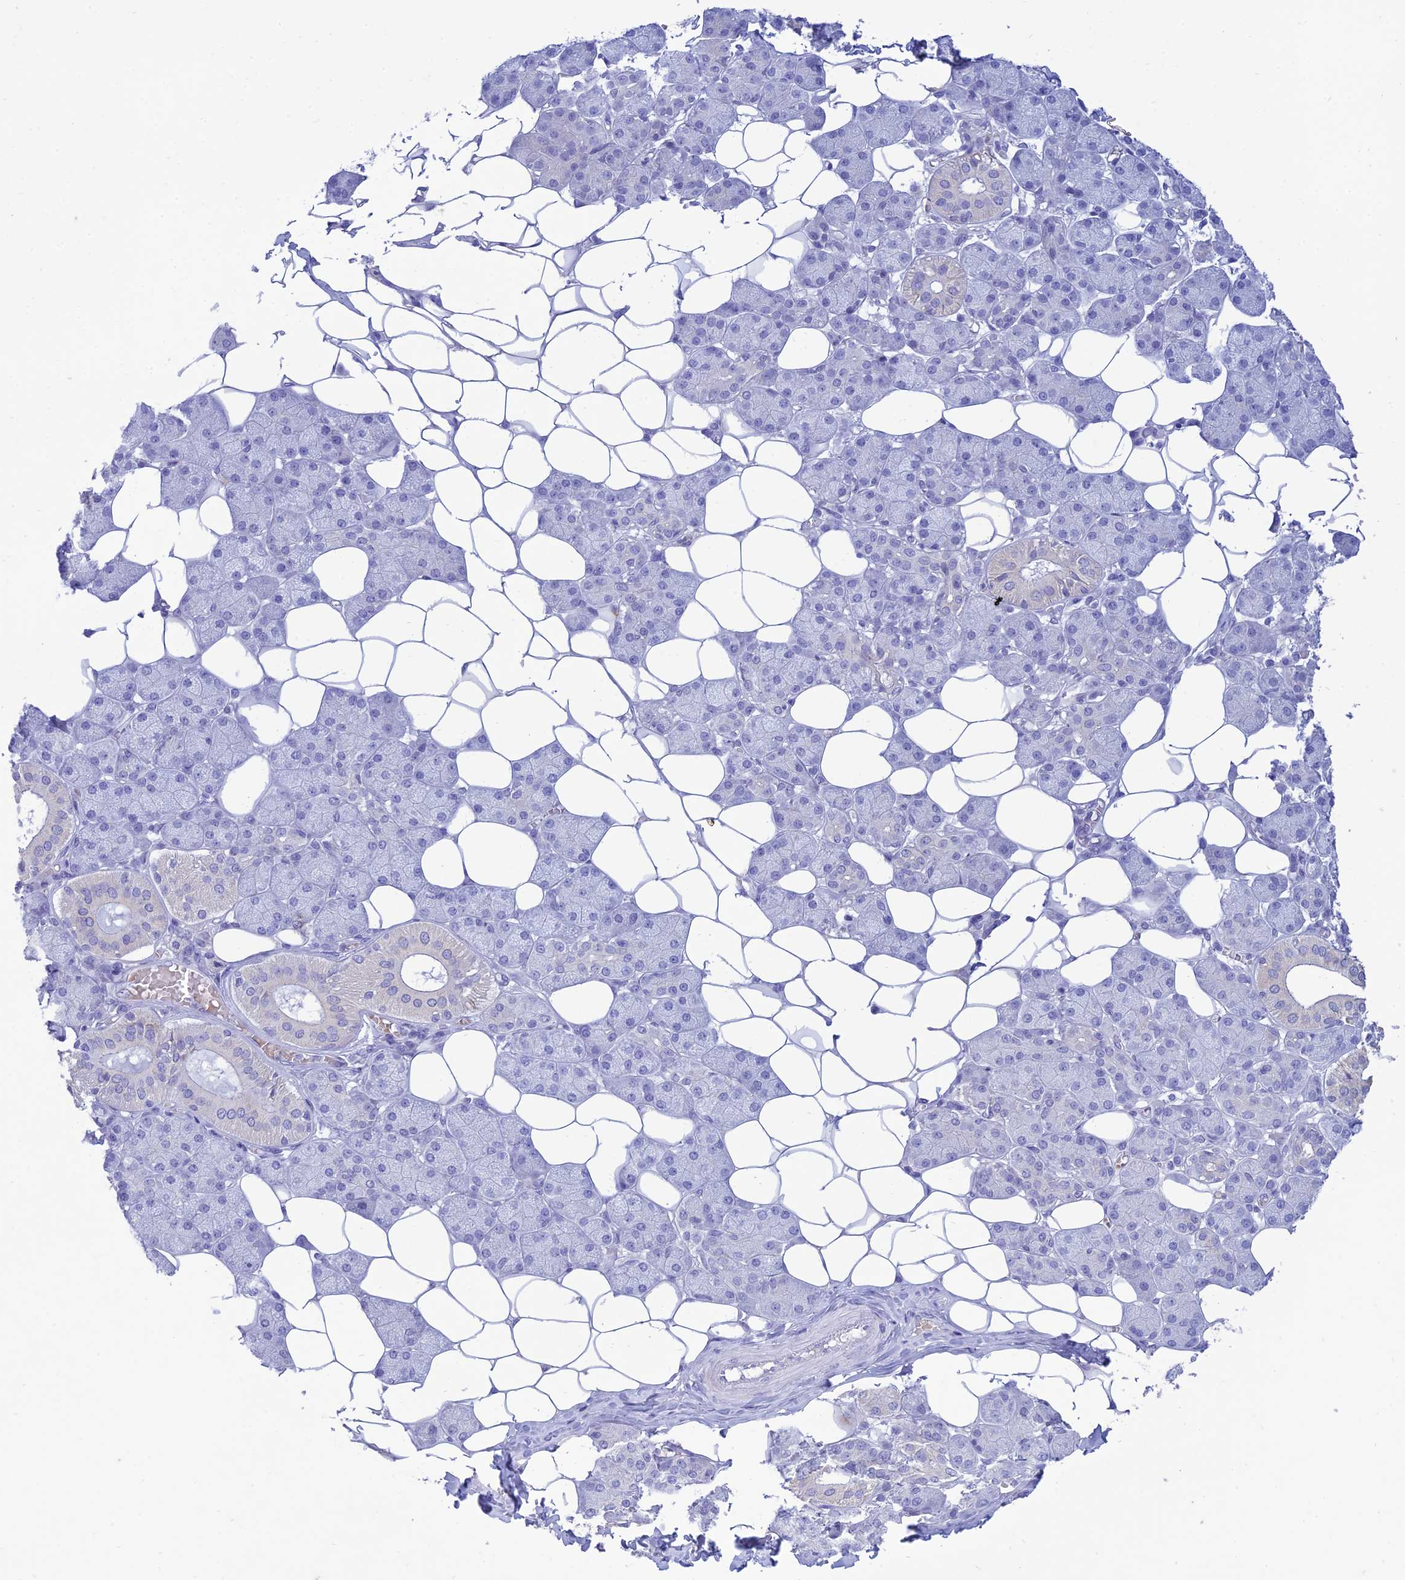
{"staining": {"intensity": "negative", "quantity": "none", "location": "none"}, "tissue": "salivary gland", "cell_type": "Glandular cells", "image_type": "normal", "snomed": [{"axis": "morphology", "description": "Normal tissue, NOS"}, {"axis": "topography", "description": "Salivary gland"}], "caption": "The photomicrograph reveals no significant staining in glandular cells of salivary gland. (DAB (3,3'-diaminobenzidine) immunohistochemistry (IHC), high magnification).", "gene": "MAL2", "patient": {"sex": "female", "age": 33}}